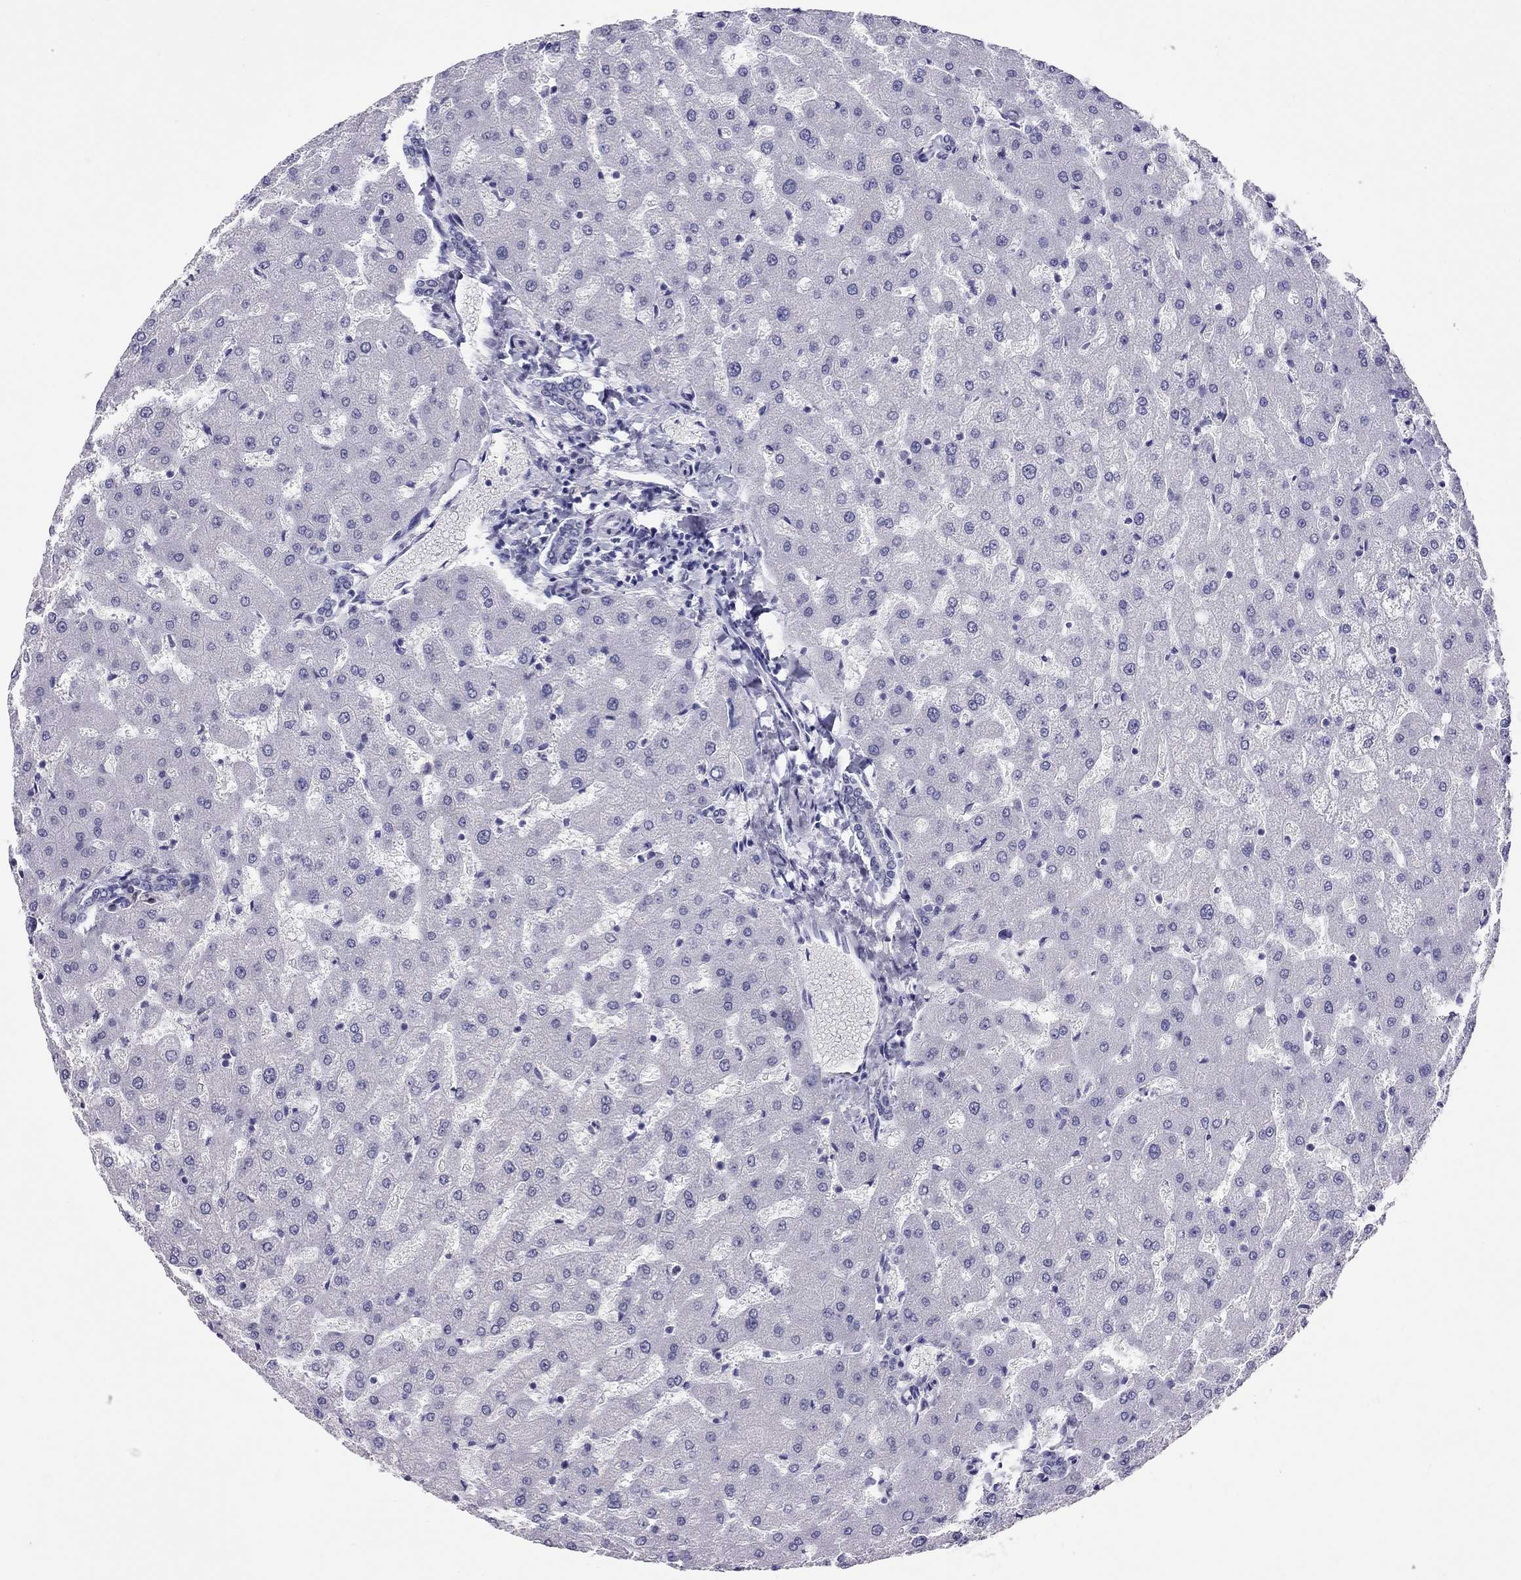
{"staining": {"intensity": "negative", "quantity": "none", "location": "none"}, "tissue": "liver", "cell_type": "Cholangiocytes", "image_type": "normal", "snomed": [{"axis": "morphology", "description": "Normal tissue, NOS"}, {"axis": "topography", "description": "Liver"}], "caption": "Immunohistochemistry image of benign liver stained for a protein (brown), which exhibits no expression in cholangiocytes.", "gene": "CHRNB3", "patient": {"sex": "female", "age": 50}}